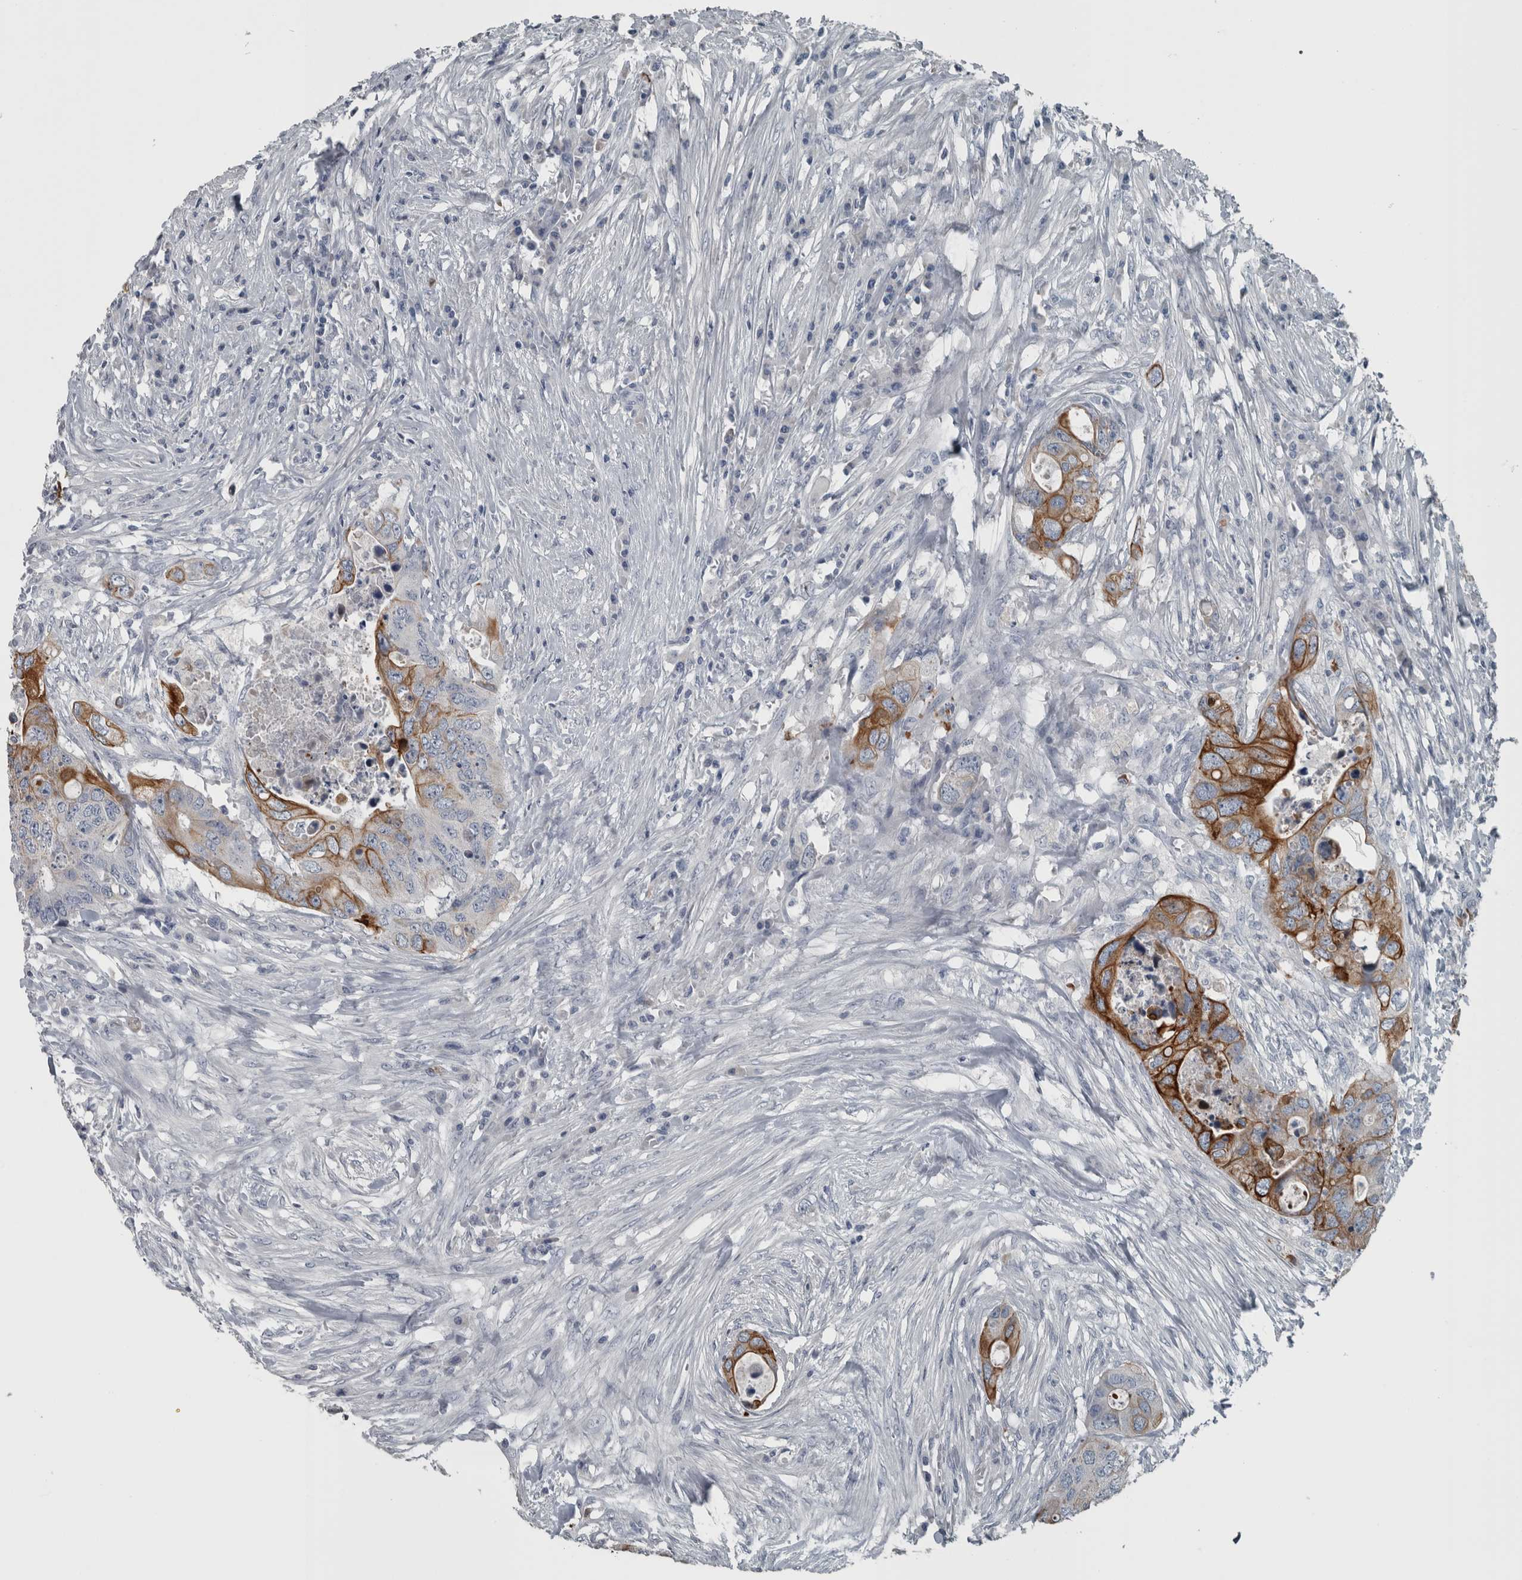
{"staining": {"intensity": "strong", "quantity": "25%-75%", "location": "cytoplasmic/membranous"}, "tissue": "colorectal cancer", "cell_type": "Tumor cells", "image_type": "cancer", "snomed": [{"axis": "morphology", "description": "Adenocarcinoma, NOS"}, {"axis": "topography", "description": "Colon"}], "caption": "Immunohistochemistry (IHC) micrograph of neoplastic tissue: human colorectal adenocarcinoma stained using IHC reveals high levels of strong protein expression localized specifically in the cytoplasmic/membranous of tumor cells, appearing as a cytoplasmic/membranous brown color.", "gene": "KRT20", "patient": {"sex": "male", "age": 71}}